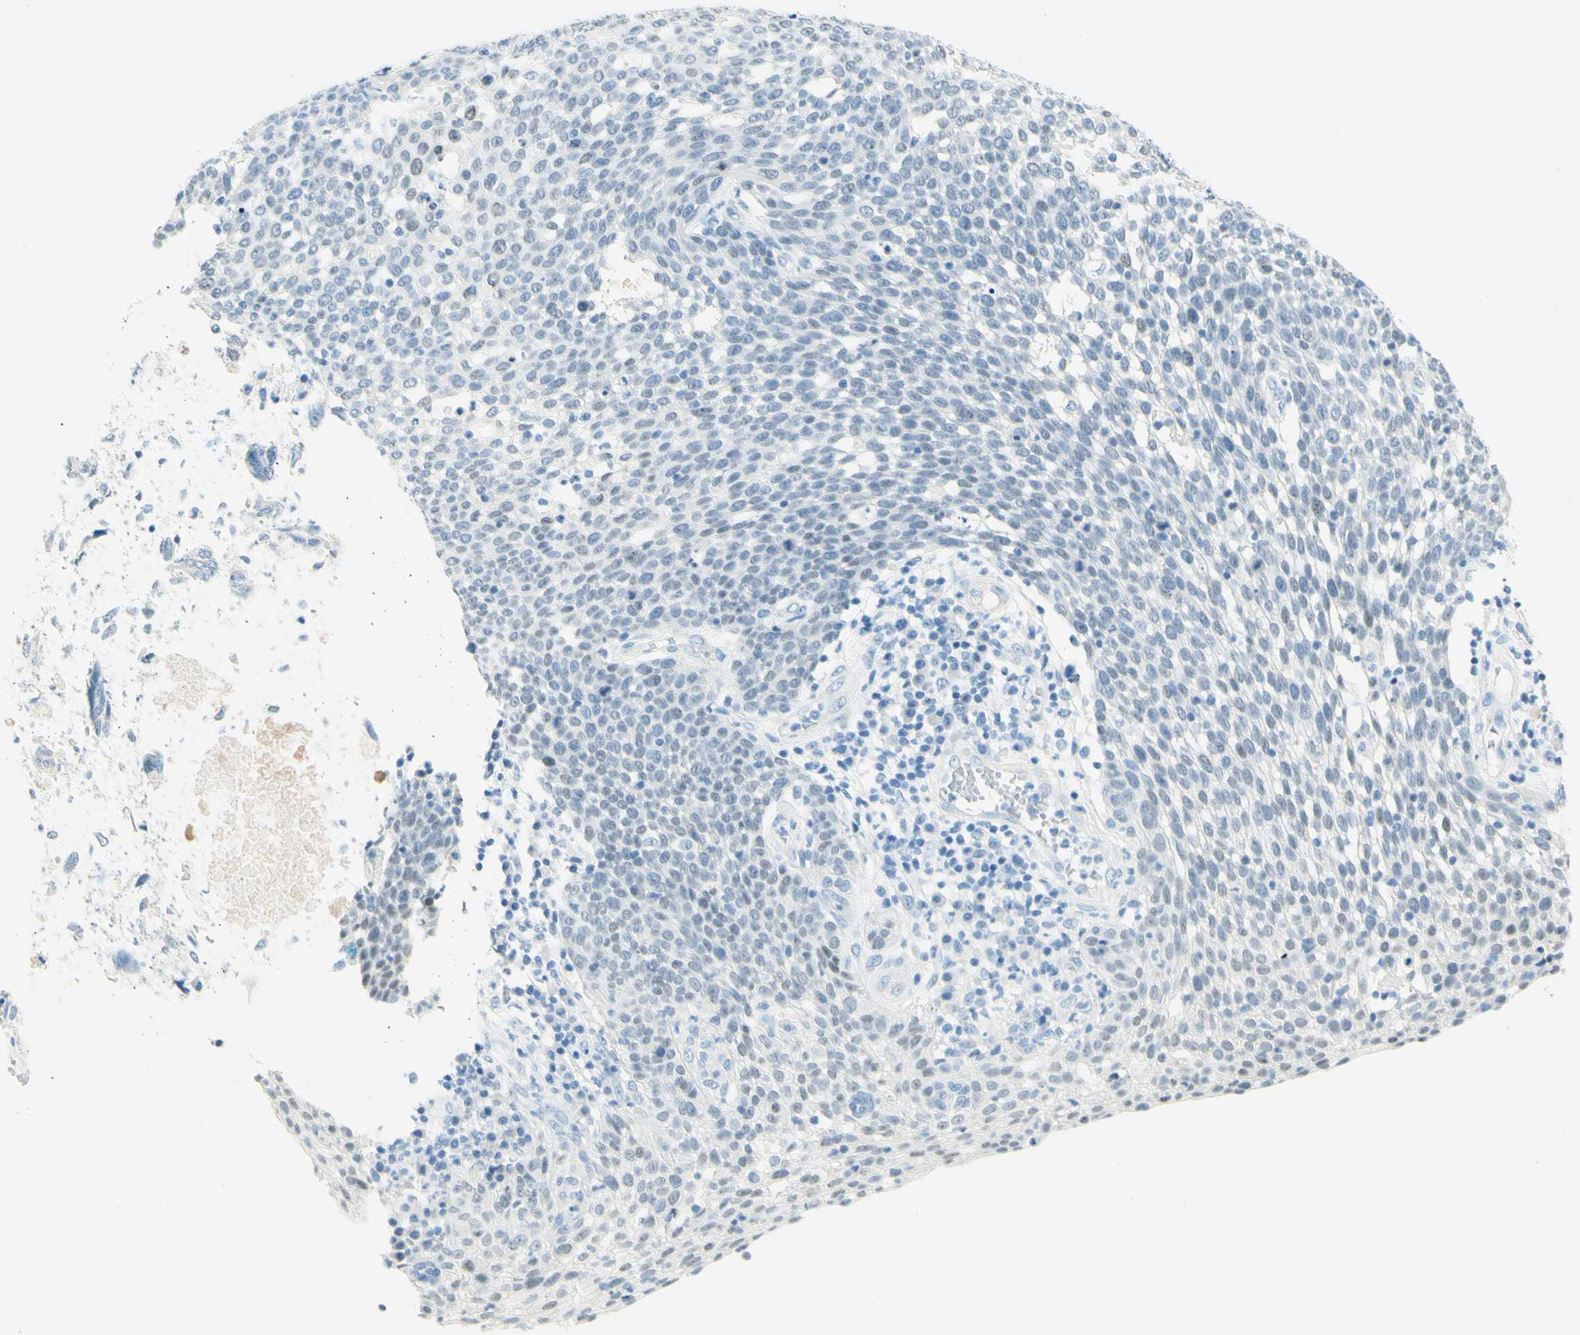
{"staining": {"intensity": "negative", "quantity": "none", "location": "none"}, "tissue": "cervical cancer", "cell_type": "Tumor cells", "image_type": "cancer", "snomed": [{"axis": "morphology", "description": "Squamous cell carcinoma, NOS"}, {"axis": "topography", "description": "Cervix"}], "caption": "The histopathology image shows no significant staining in tumor cells of cervical squamous cell carcinoma. (Immunohistochemistry (ihc), brightfield microscopy, high magnification).", "gene": "TMEM132D", "patient": {"sex": "female", "age": 34}}